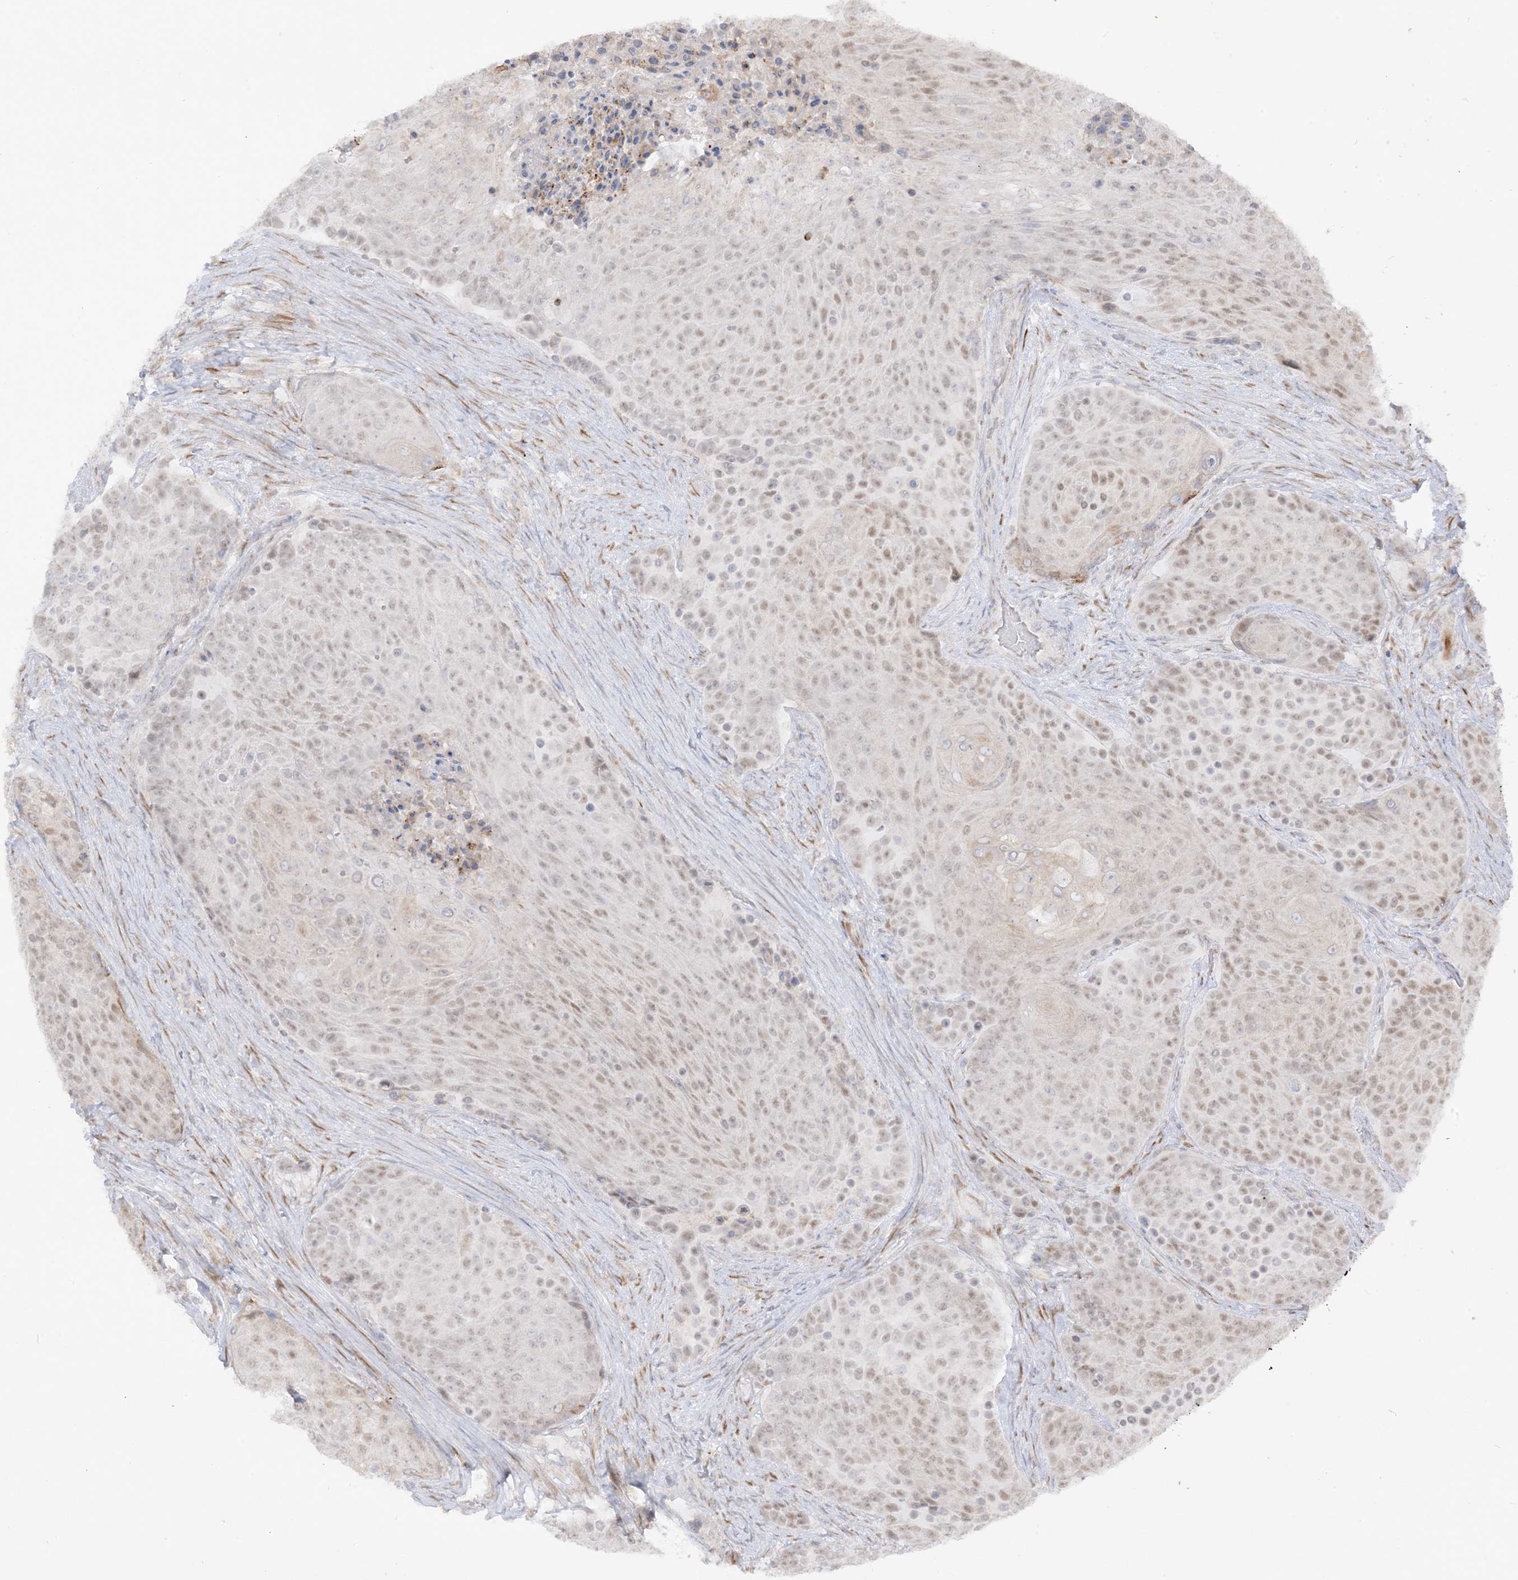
{"staining": {"intensity": "weak", "quantity": "<25%", "location": "nuclear"}, "tissue": "urothelial cancer", "cell_type": "Tumor cells", "image_type": "cancer", "snomed": [{"axis": "morphology", "description": "Urothelial carcinoma, High grade"}, {"axis": "topography", "description": "Urinary bladder"}], "caption": "Immunohistochemical staining of human urothelial cancer demonstrates no significant staining in tumor cells.", "gene": "LOXL3", "patient": {"sex": "female", "age": 63}}